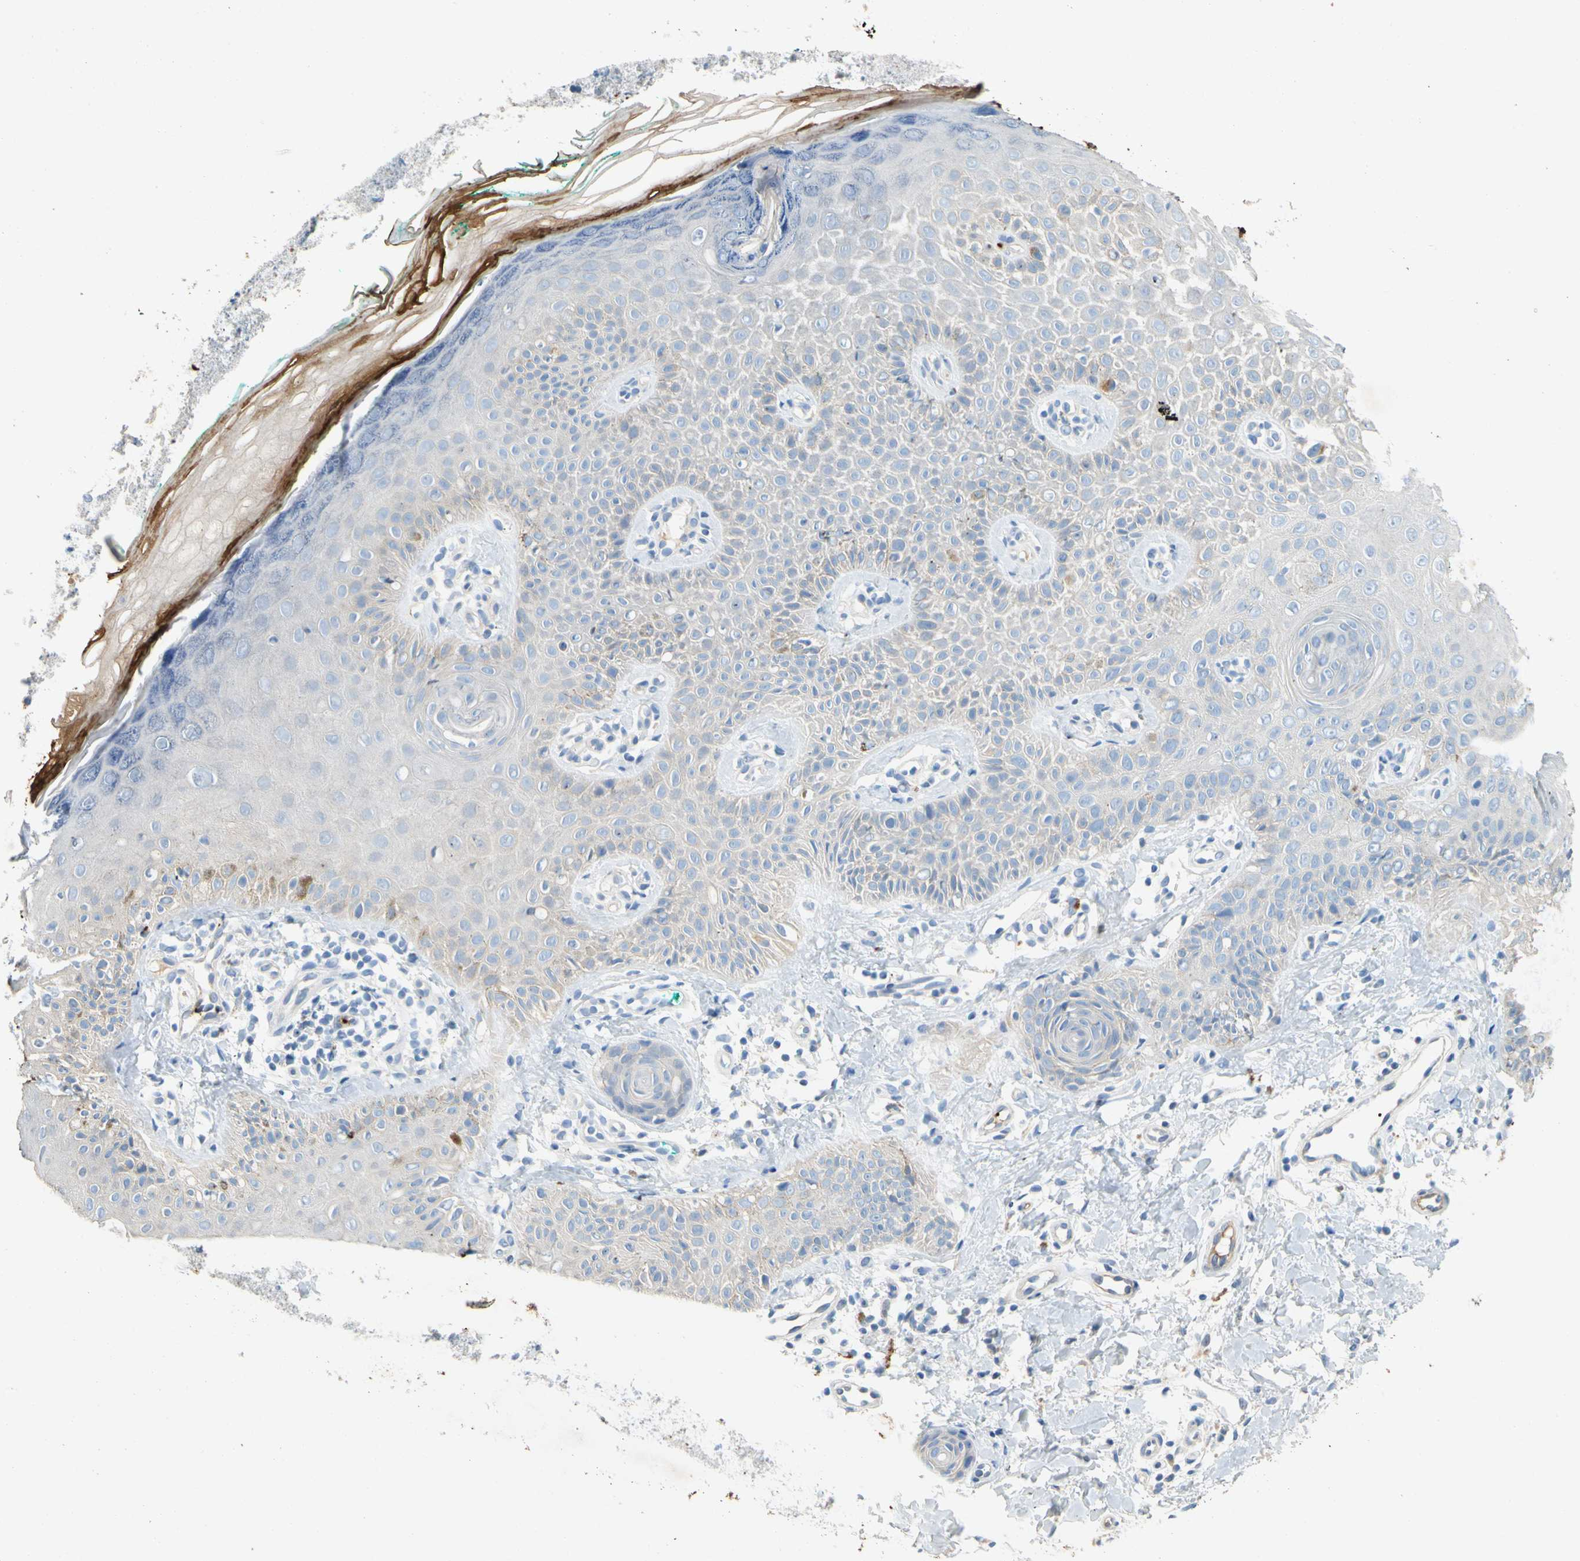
{"staining": {"intensity": "negative", "quantity": "none", "location": "none"}, "tissue": "skin", "cell_type": "Fibroblasts", "image_type": "normal", "snomed": [{"axis": "morphology", "description": "Normal tissue, NOS"}, {"axis": "topography", "description": "Skin"}], "caption": "IHC of benign human skin demonstrates no positivity in fibroblasts. The staining is performed using DAB (3,3'-diaminobenzidine) brown chromogen with nuclei counter-stained in using hematoxylin.", "gene": "ENSG00000288796", "patient": {"sex": "male", "age": 26}}